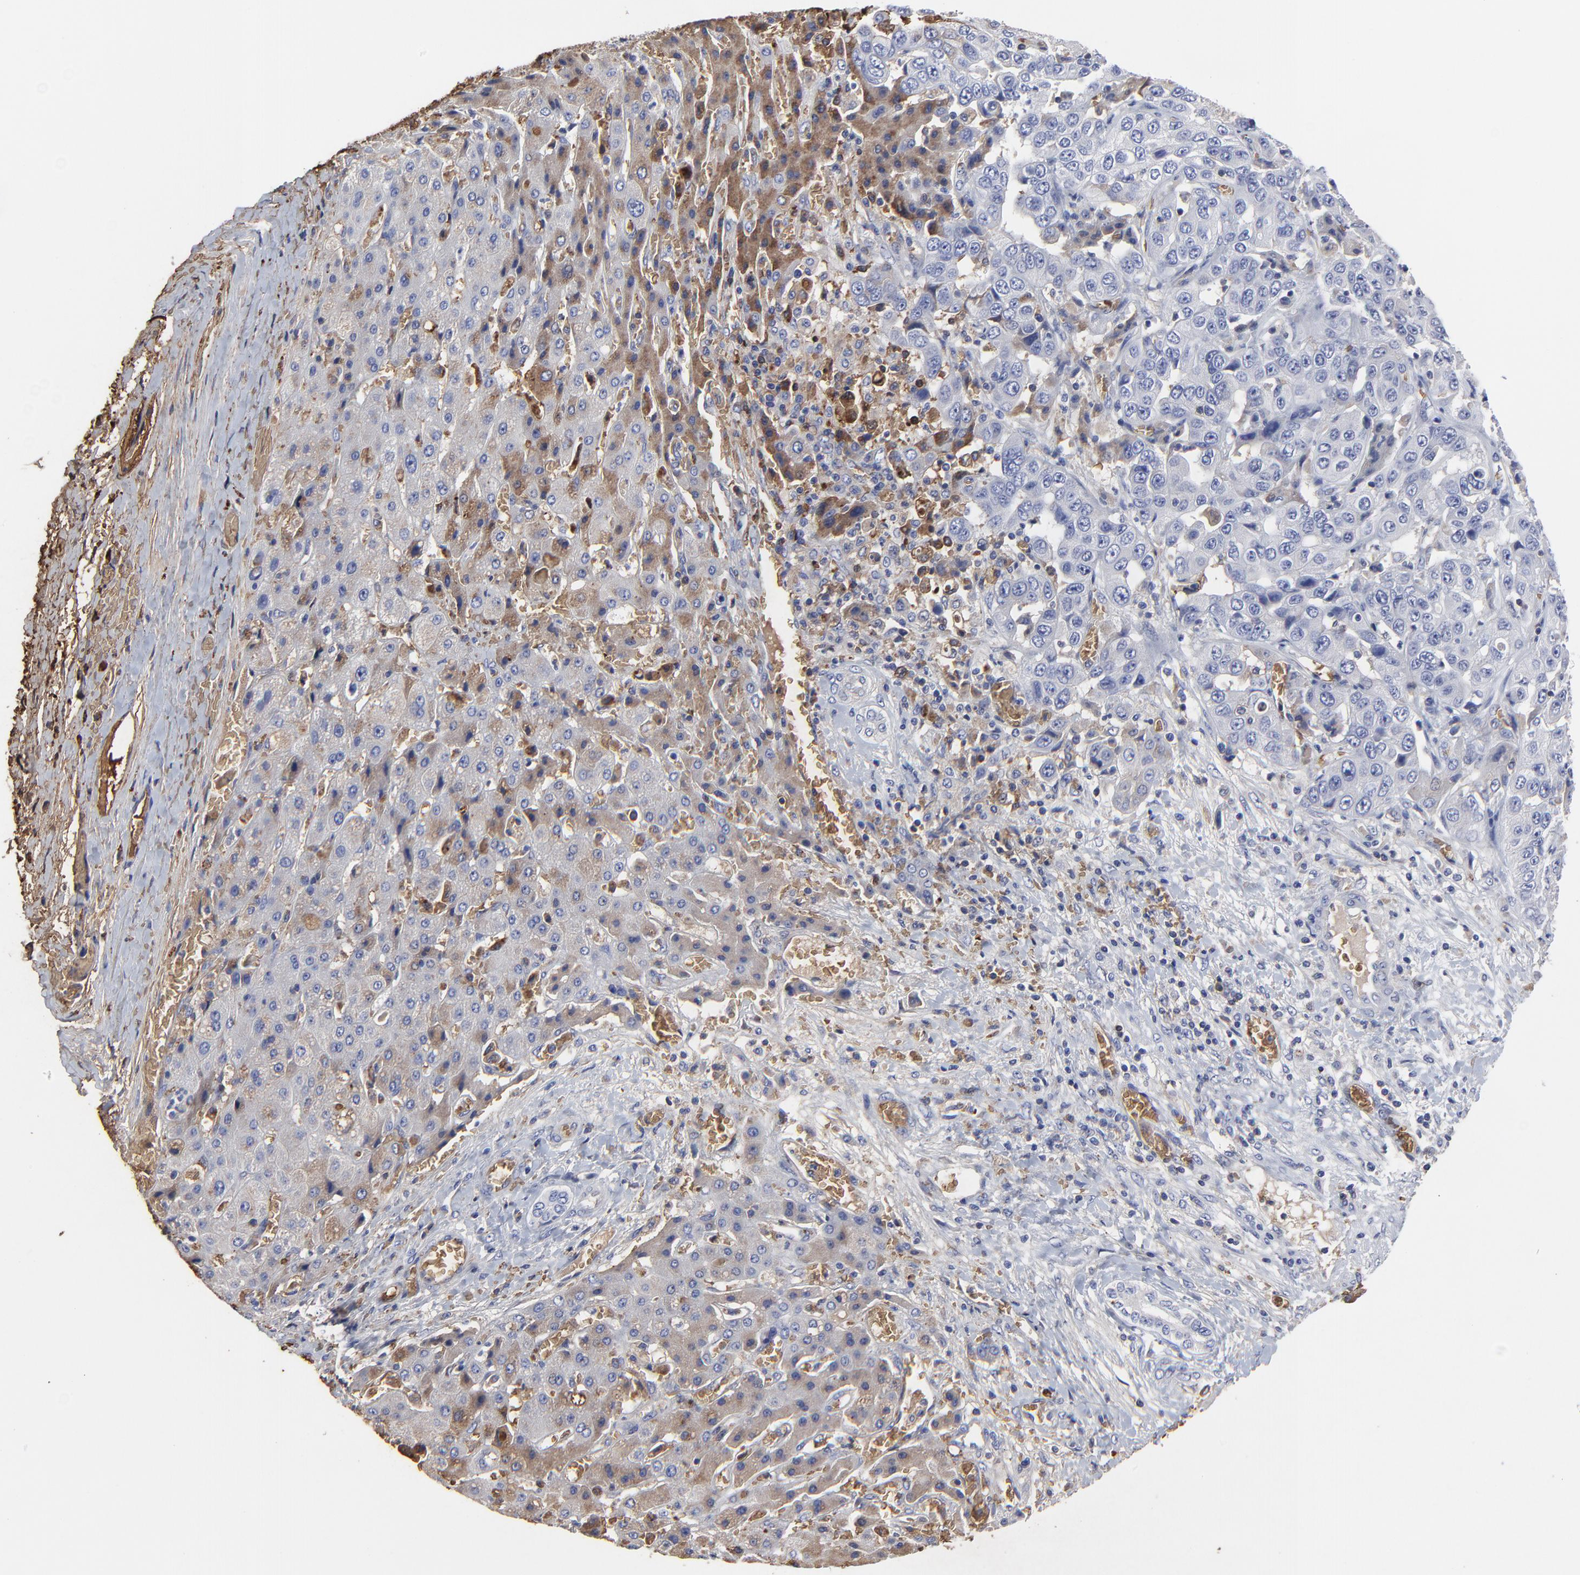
{"staining": {"intensity": "moderate", "quantity": "<25%", "location": "cytoplasmic/membranous"}, "tissue": "liver cancer", "cell_type": "Tumor cells", "image_type": "cancer", "snomed": [{"axis": "morphology", "description": "Cholangiocarcinoma"}, {"axis": "topography", "description": "Liver"}], "caption": "Approximately <25% of tumor cells in liver cancer show moderate cytoplasmic/membranous protein positivity as visualized by brown immunohistochemical staining.", "gene": "PAG1", "patient": {"sex": "female", "age": 52}}